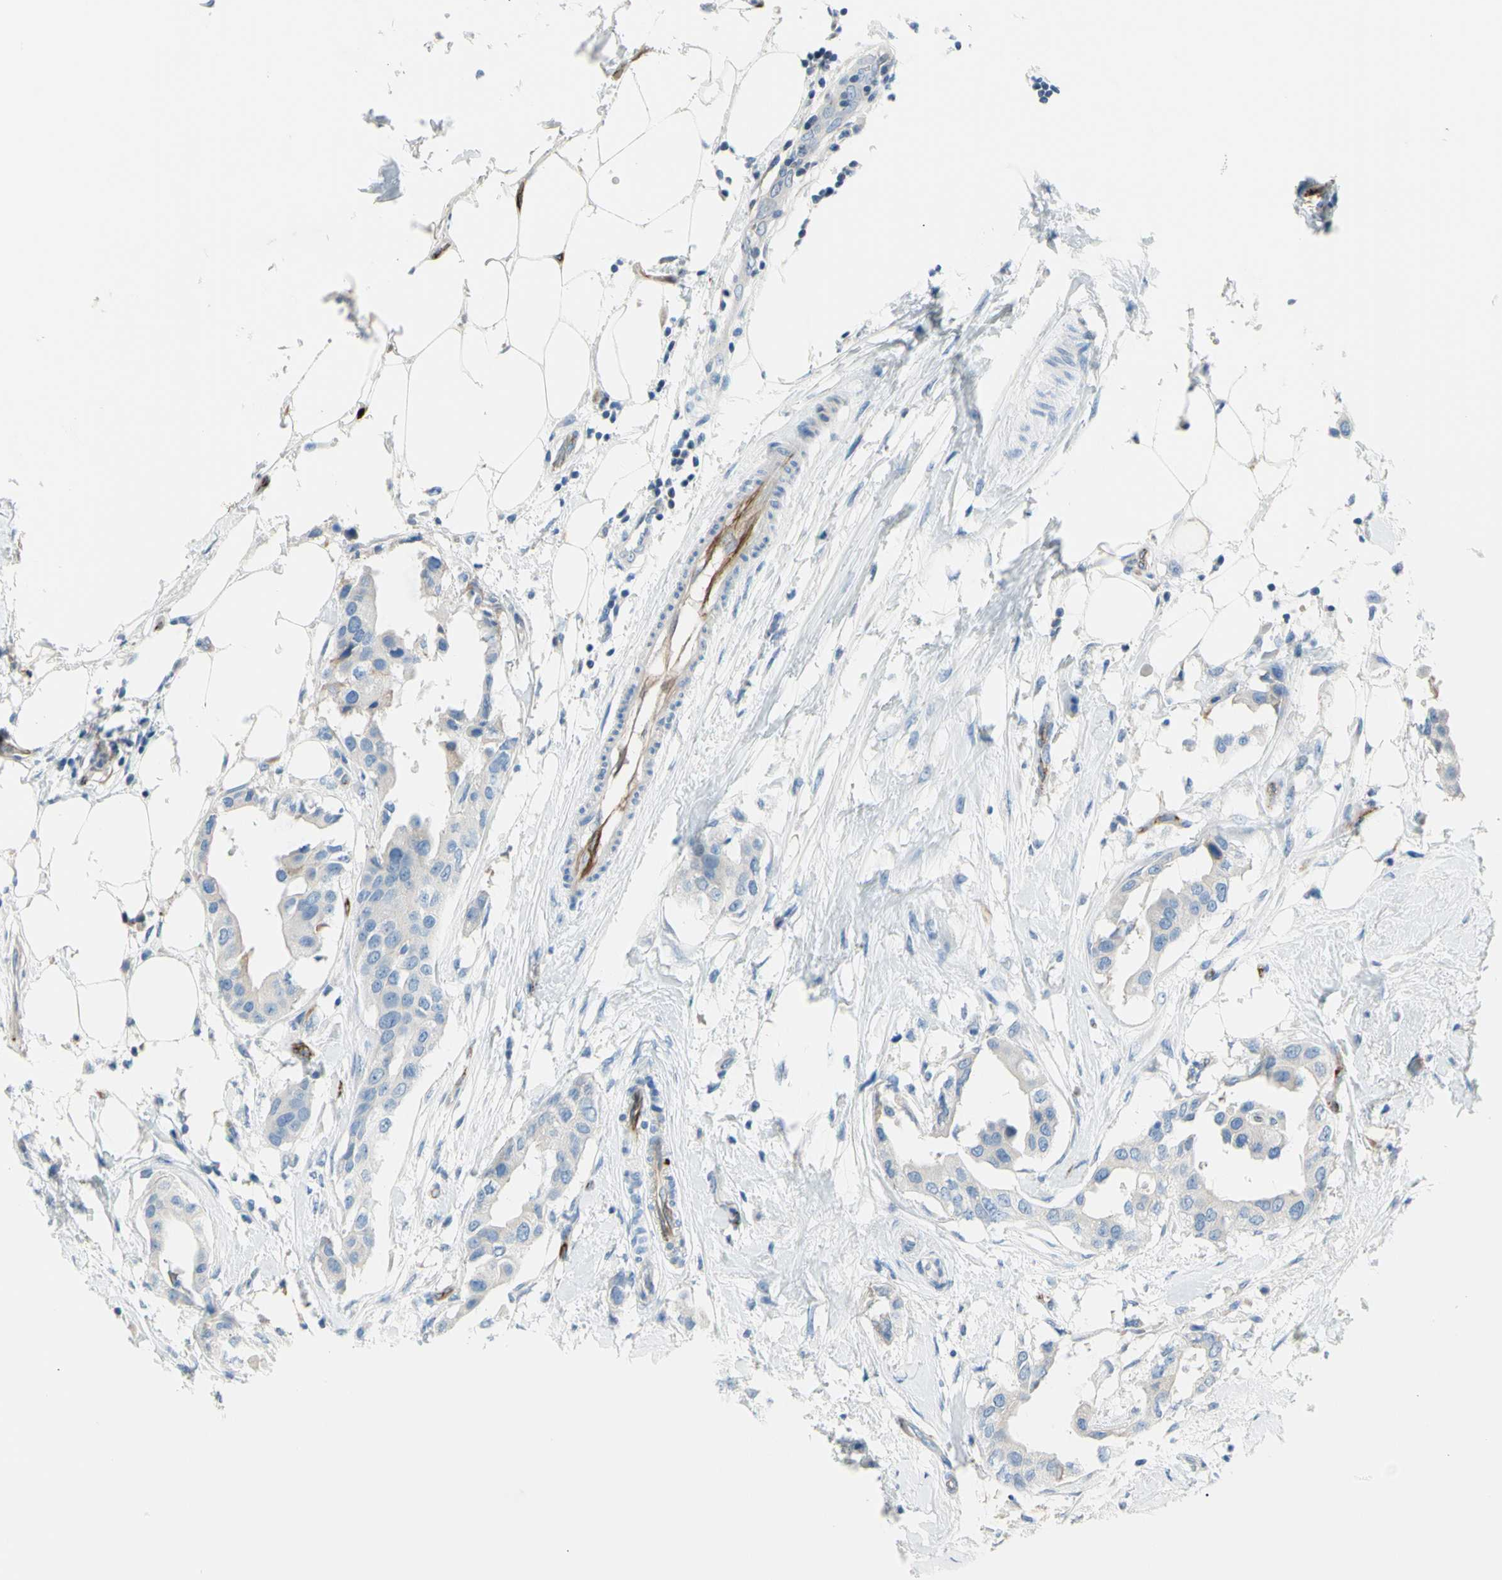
{"staining": {"intensity": "negative", "quantity": "none", "location": "none"}, "tissue": "breast cancer", "cell_type": "Tumor cells", "image_type": "cancer", "snomed": [{"axis": "morphology", "description": "Duct carcinoma"}, {"axis": "topography", "description": "Breast"}], "caption": "The micrograph displays no significant expression in tumor cells of breast cancer (invasive ductal carcinoma).", "gene": "PRRG2", "patient": {"sex": "female", "age": 40}}